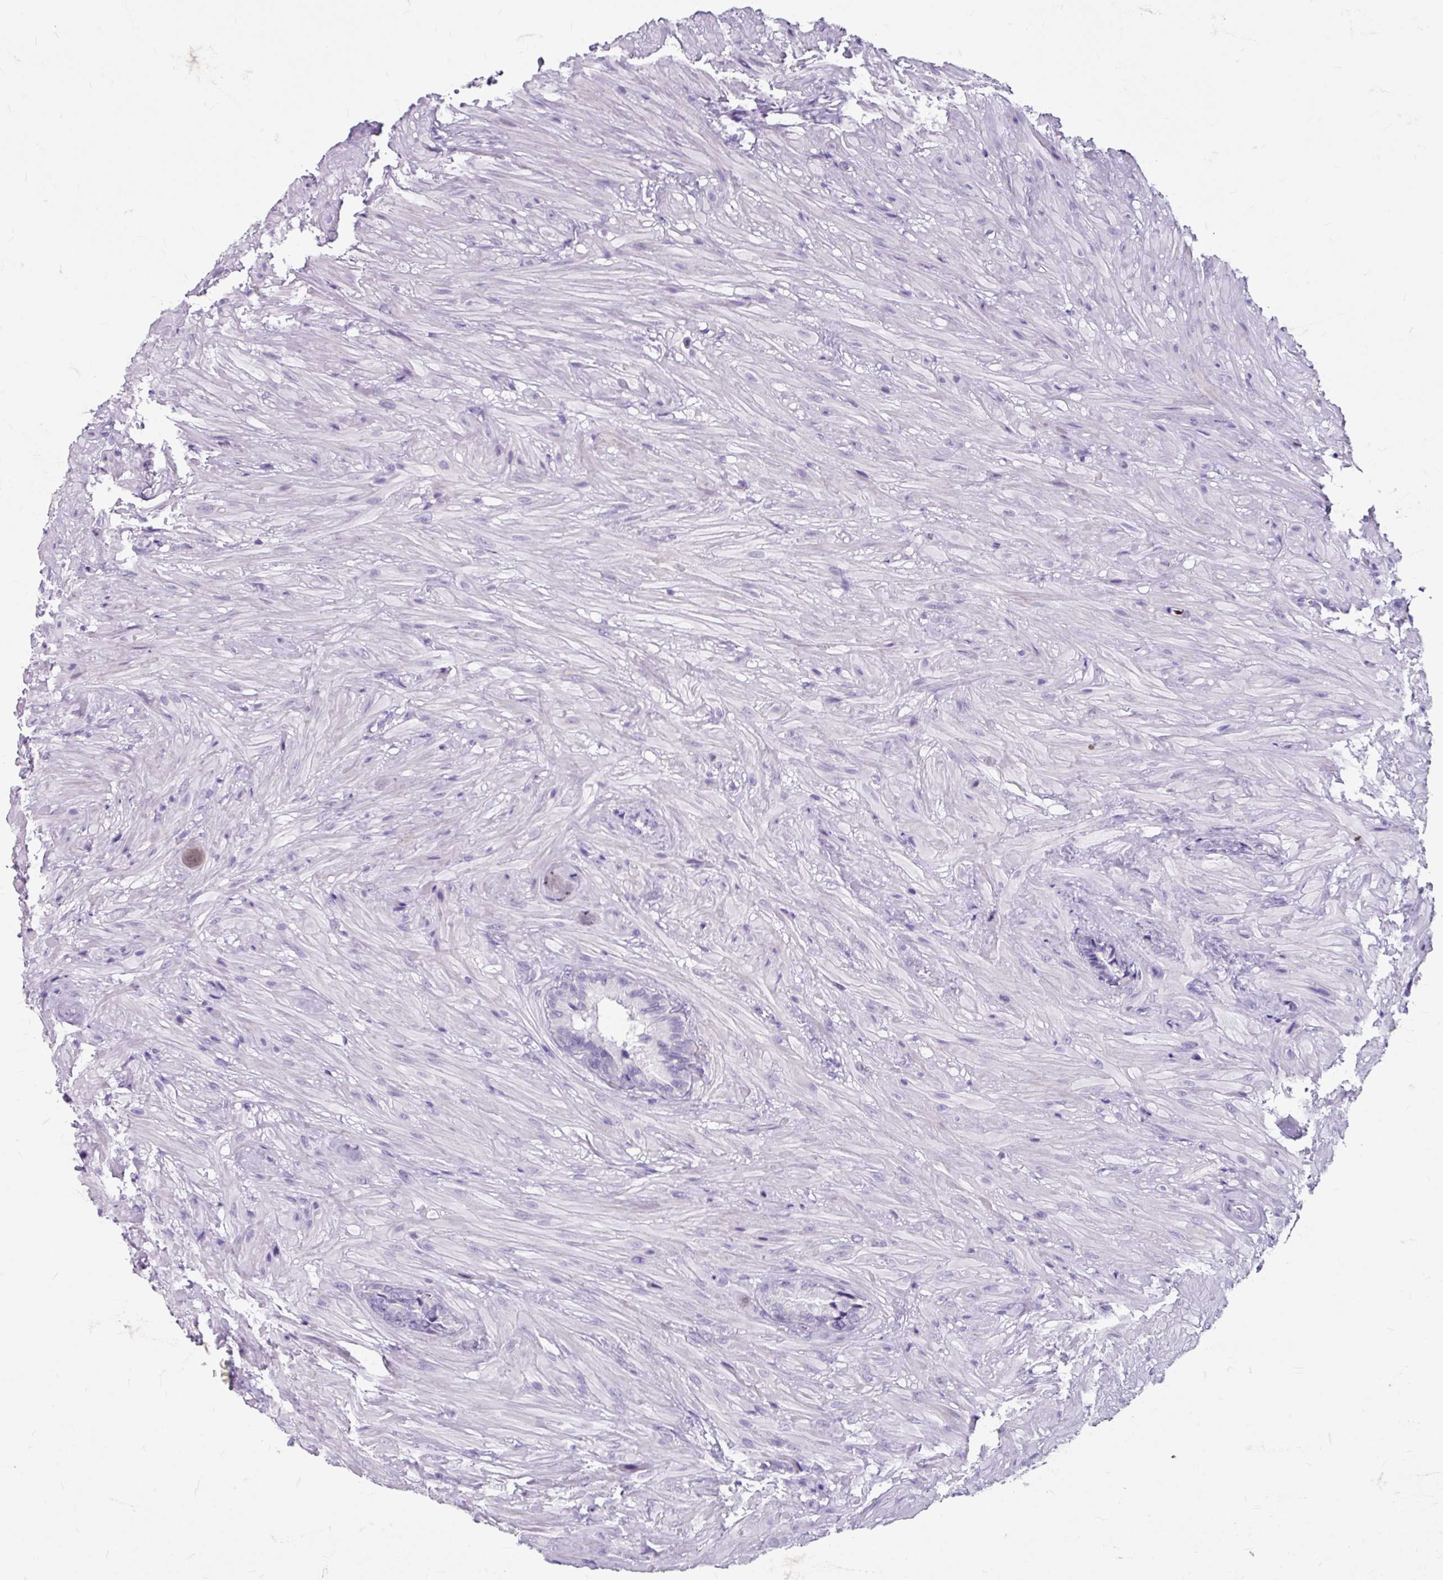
{"staining": {"intensity": "negative", "quantity": "none", "location": "none"}, "tissue": "seminal vesicle", "cell_type": "Glandular cells", "image_type": "normal", "snomed": [{"axis": "morphology", "description": "Normal tissue, NOS"}, {"axis": "topography", "description": "Seminal veicle"}], "caption": "Unremarkable seminal vesicle was stained to show a protein in brown. There is no significant expression in glandular cells. (DAB immunohistochemistry (IHC), high magnification).", "gene": "ANKRD1", "patient": {"sex": "male", "age": 62}}